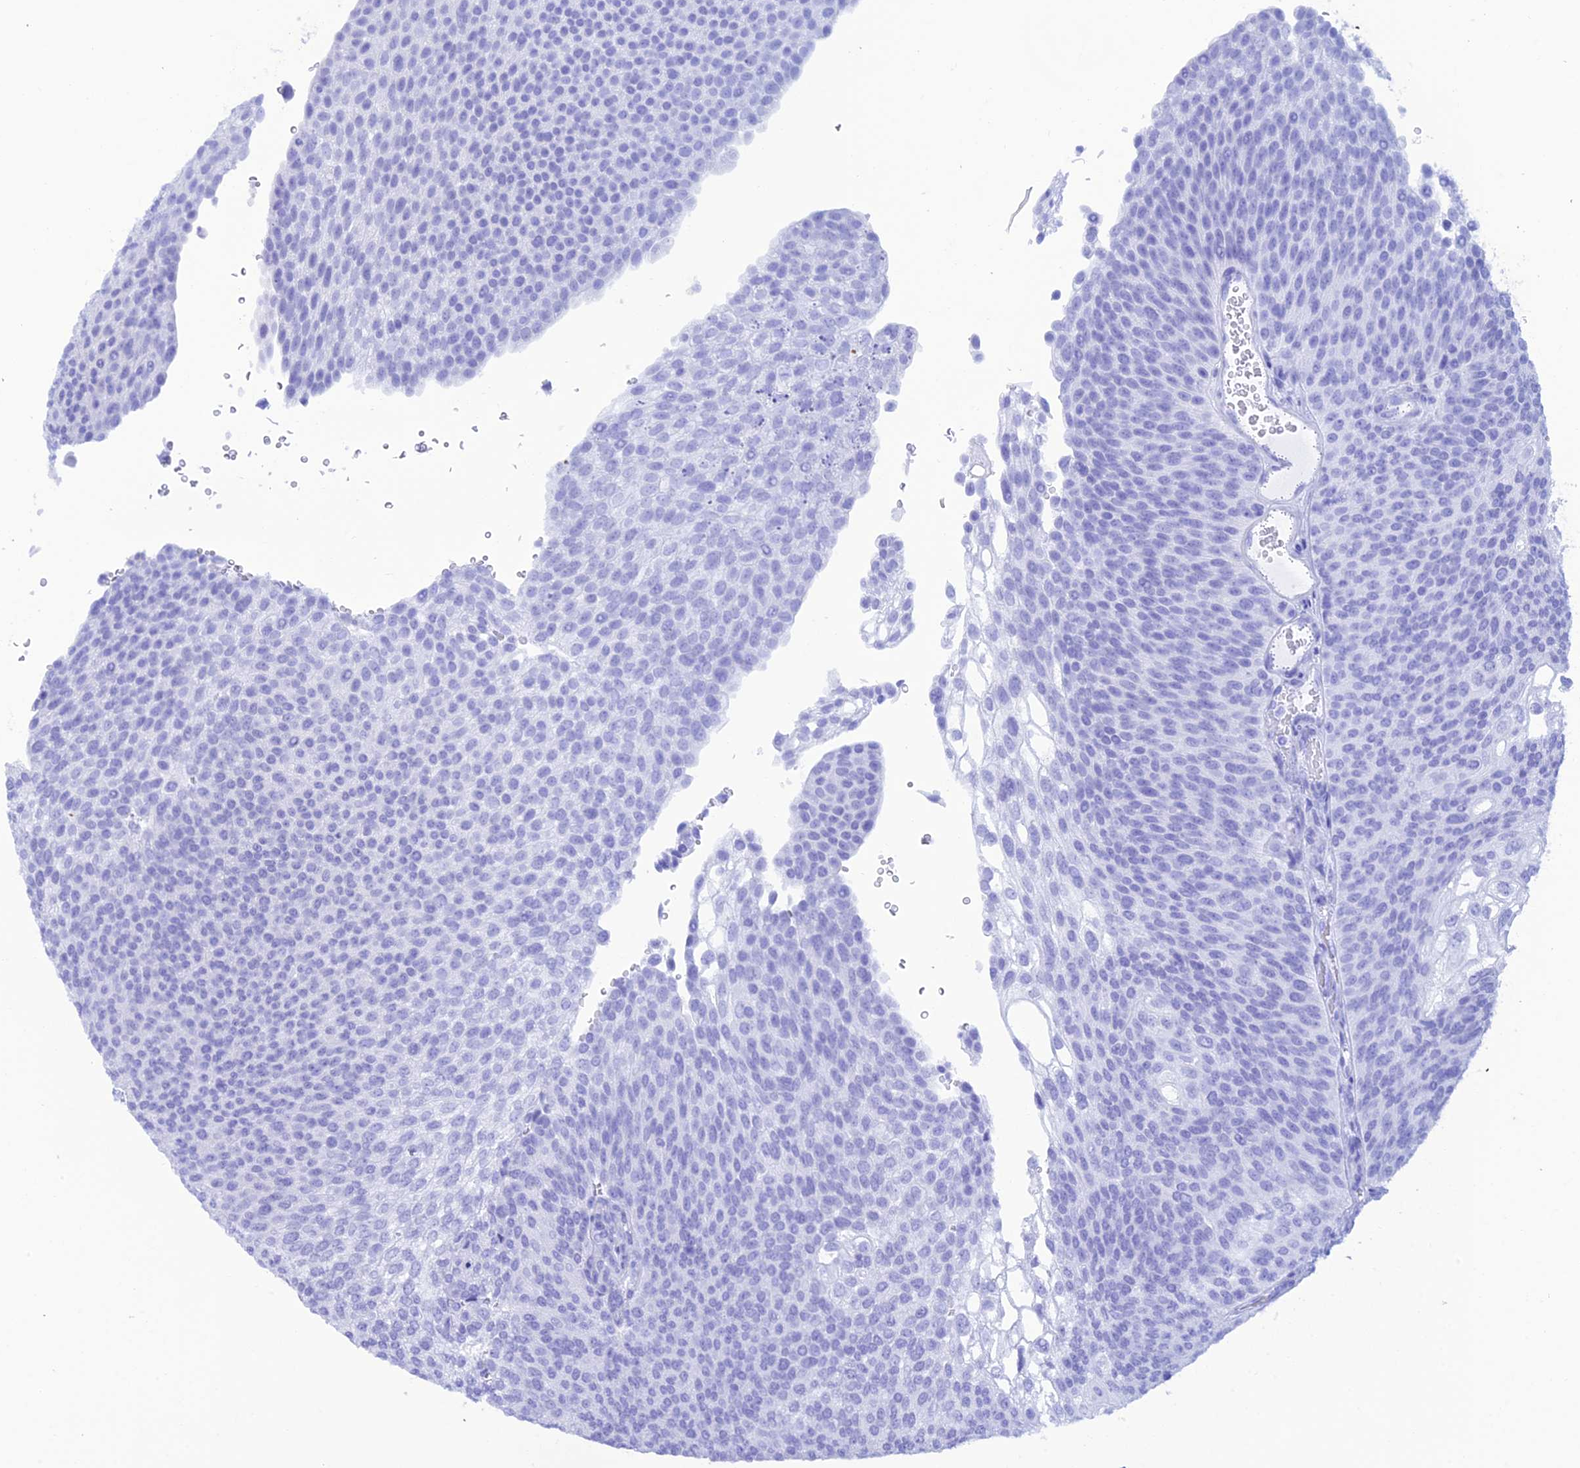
{"staining": {"intensity": "negative", "quantity": "none", "location": "none"}, "tissue": "urothelial cancer", "cell_type": "Tumor cells", "image_type": "cancer", "snomed": [{"axis": "morphology", "description": "Urothelial carcinoma, High grade"}, {"axis": "topography", "description": "Urinary bladder"}], "caption": "High-grade urothelial carcinoma was stained to show a protein in brown. There is no significant expression in tumor cells.", "gene": "FAM76A", "patient": {"sex": "female", "age": 79}}